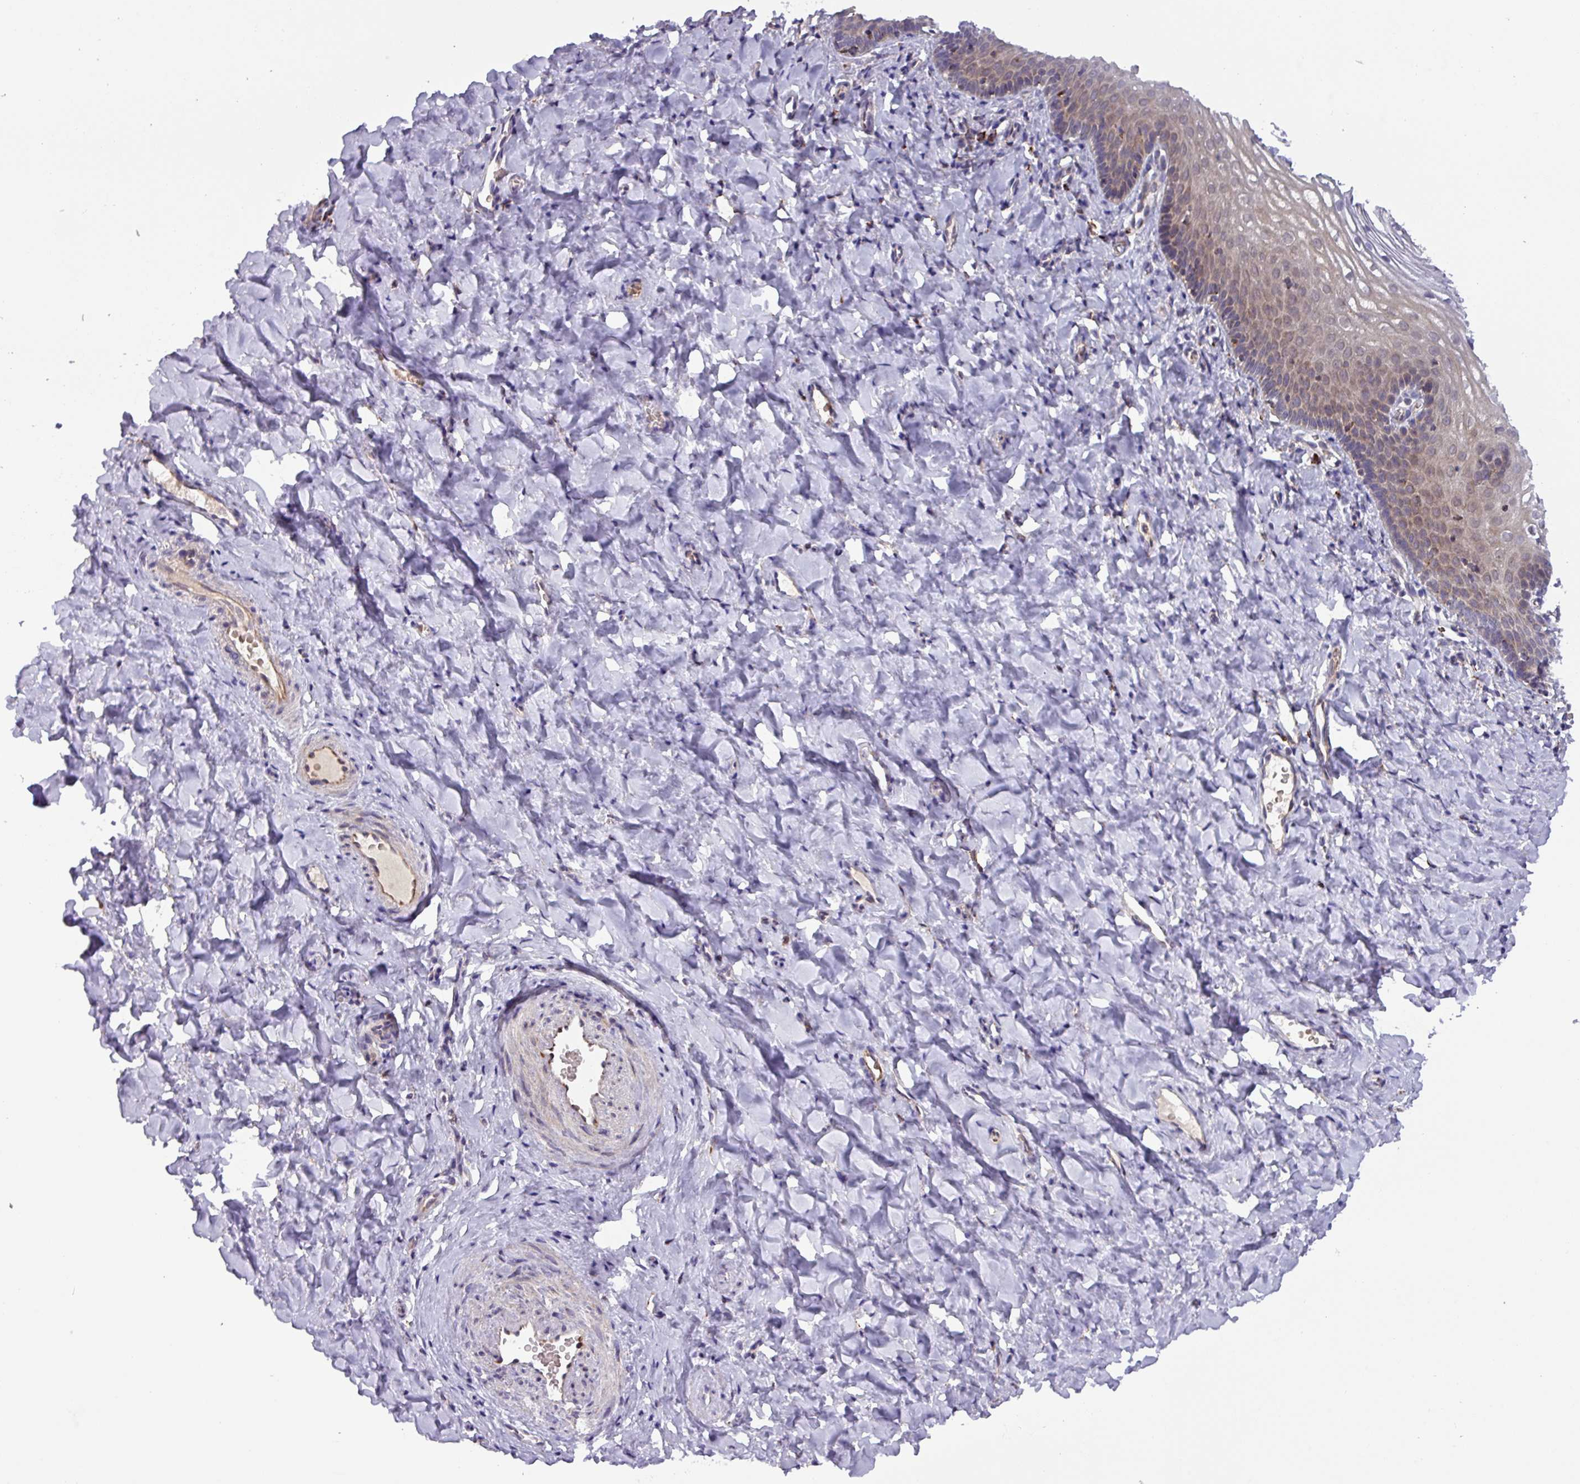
{"staining": {"intensity": "weak", "quantity": "25%-75%", "location": "cytoplasmic/membranous"}, "tissue": "vagina", "cell_type": "Squamous epithelial cells", "image_type": "normal", "snomed": [{"axis": "morphology", "description": "Normal tissue, NOS"}, {"axis": "topography", "description": "Vagina"}], "caption": "Brown immunohistochemical staining in unremarkable human vagina displays weak cytoplasmic/membranous positivity in approximately 25%-75% of squamous epithelial cells.", "gene": "AKIRIN1", "patient": {"sex": "female", "age": 60}}